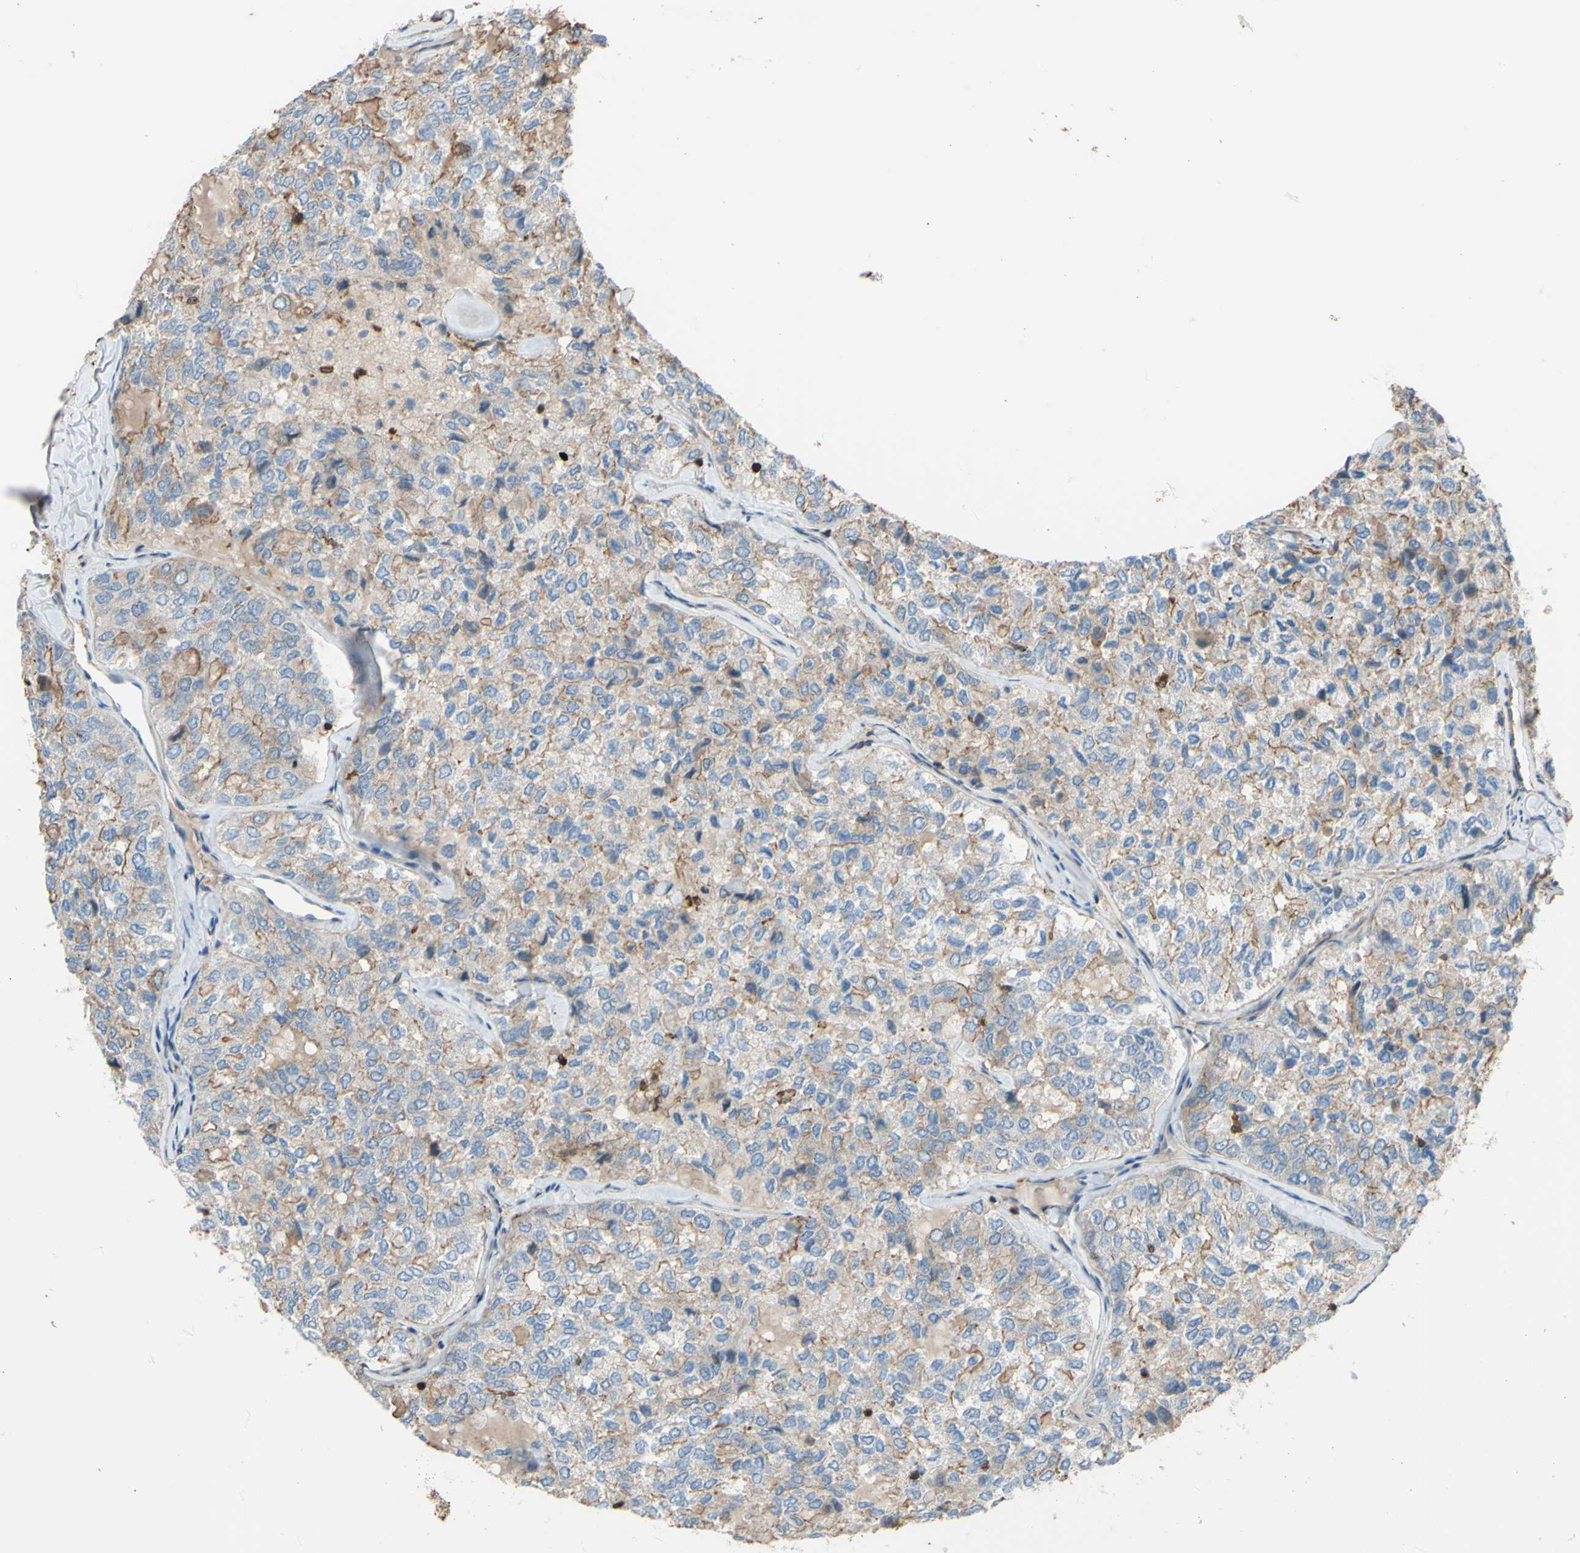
{"staining": {"intensity": "moderate", "quantity": "25%-75%", "location": "cytoplasmic/membranous"}, "tissue": "thyroid cancer", "cell_type": "Tumor cells", "image_type": "cancer", "snomed": [{"axis": "morphology", "description": "Follicular adenoma carcinoma, NOS"}, {"axis": "topography", "description": "Thyroid gland"}], "caption": "Follicular adenoma carcinoma (thyroid) stained with IHC displays moderate cytoplasmic/membranous positivity in approximately 25%-75% of tumor cells.", "gene": "ADD3", "patient": {"sex": "male", "age": 75}}